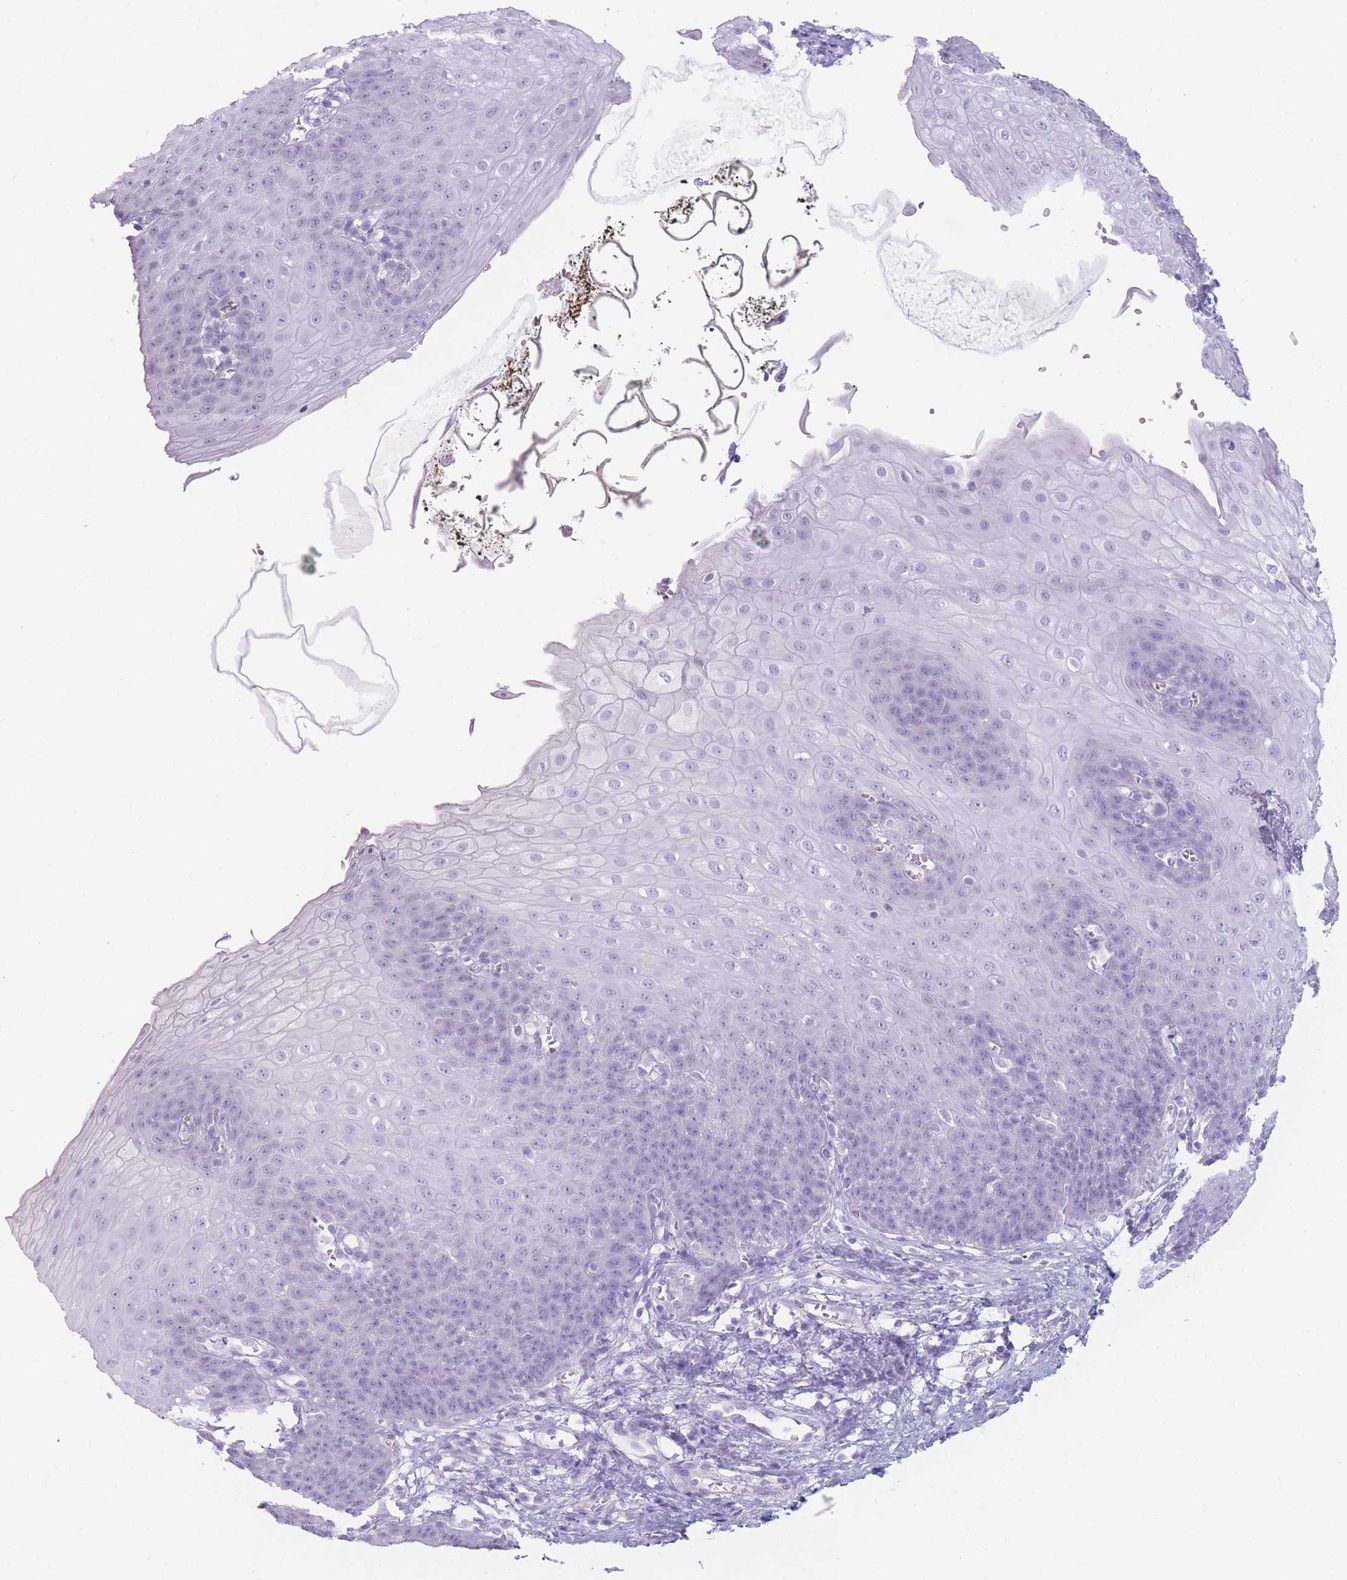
{"staining": {"intensity": "negative", "quantity": "none", "location": "none"}, "tissue": "esophagus", "cell_type": "Squamous epithelial cells", "image_type": "normal", "snomed": [{"axis": "morphology", "description": "Normal tissue, NOS"}, {"axis": "topography", "description": "Esophagus"}], "caption": "Squamous epithelial cells show no significant protein staining in normal esophagus.", "gene": "GPR12", "patient": {"sex": "male", "age": 71}}